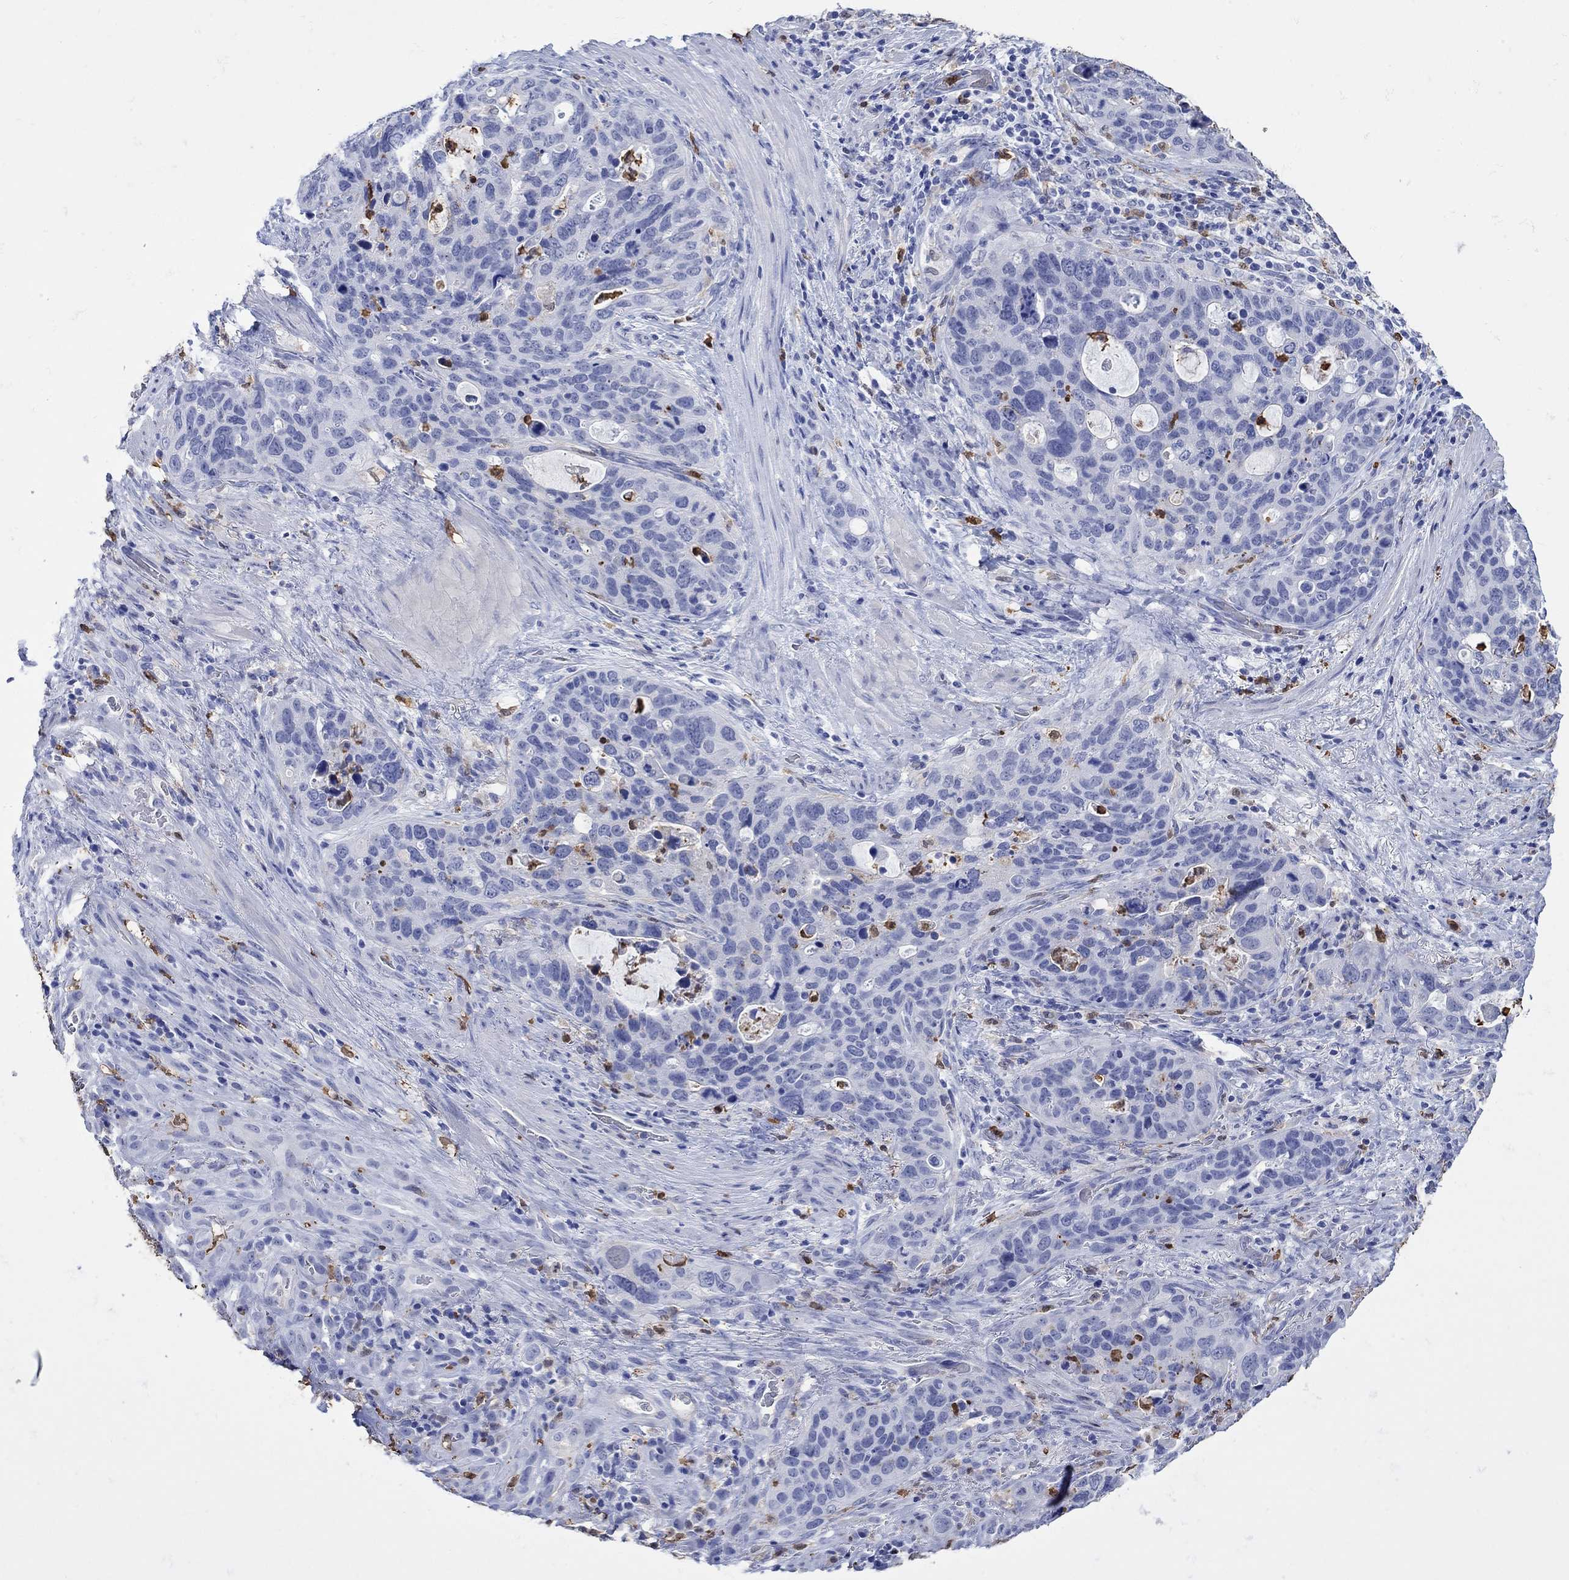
{"staining": {"intensity": "negative", "quantity": "none", "location": "none"}, "tissue": "stomach cancer", "cell_type": "Tumor cells", "image_type": "cancer", "snomed": [{"axis": "morphology", "description": "Adenocarcinoma, NOS"}, {"axis": "topography", "description": "Stomach"}], "caption": "Human stomach cancer (adenocarcinoma) stained for a protein using immunohistochemistry demonstrates no positivity in tumor cells.", "gene": "LINGO3", "patient": {"sex": "male", "age": 54}}